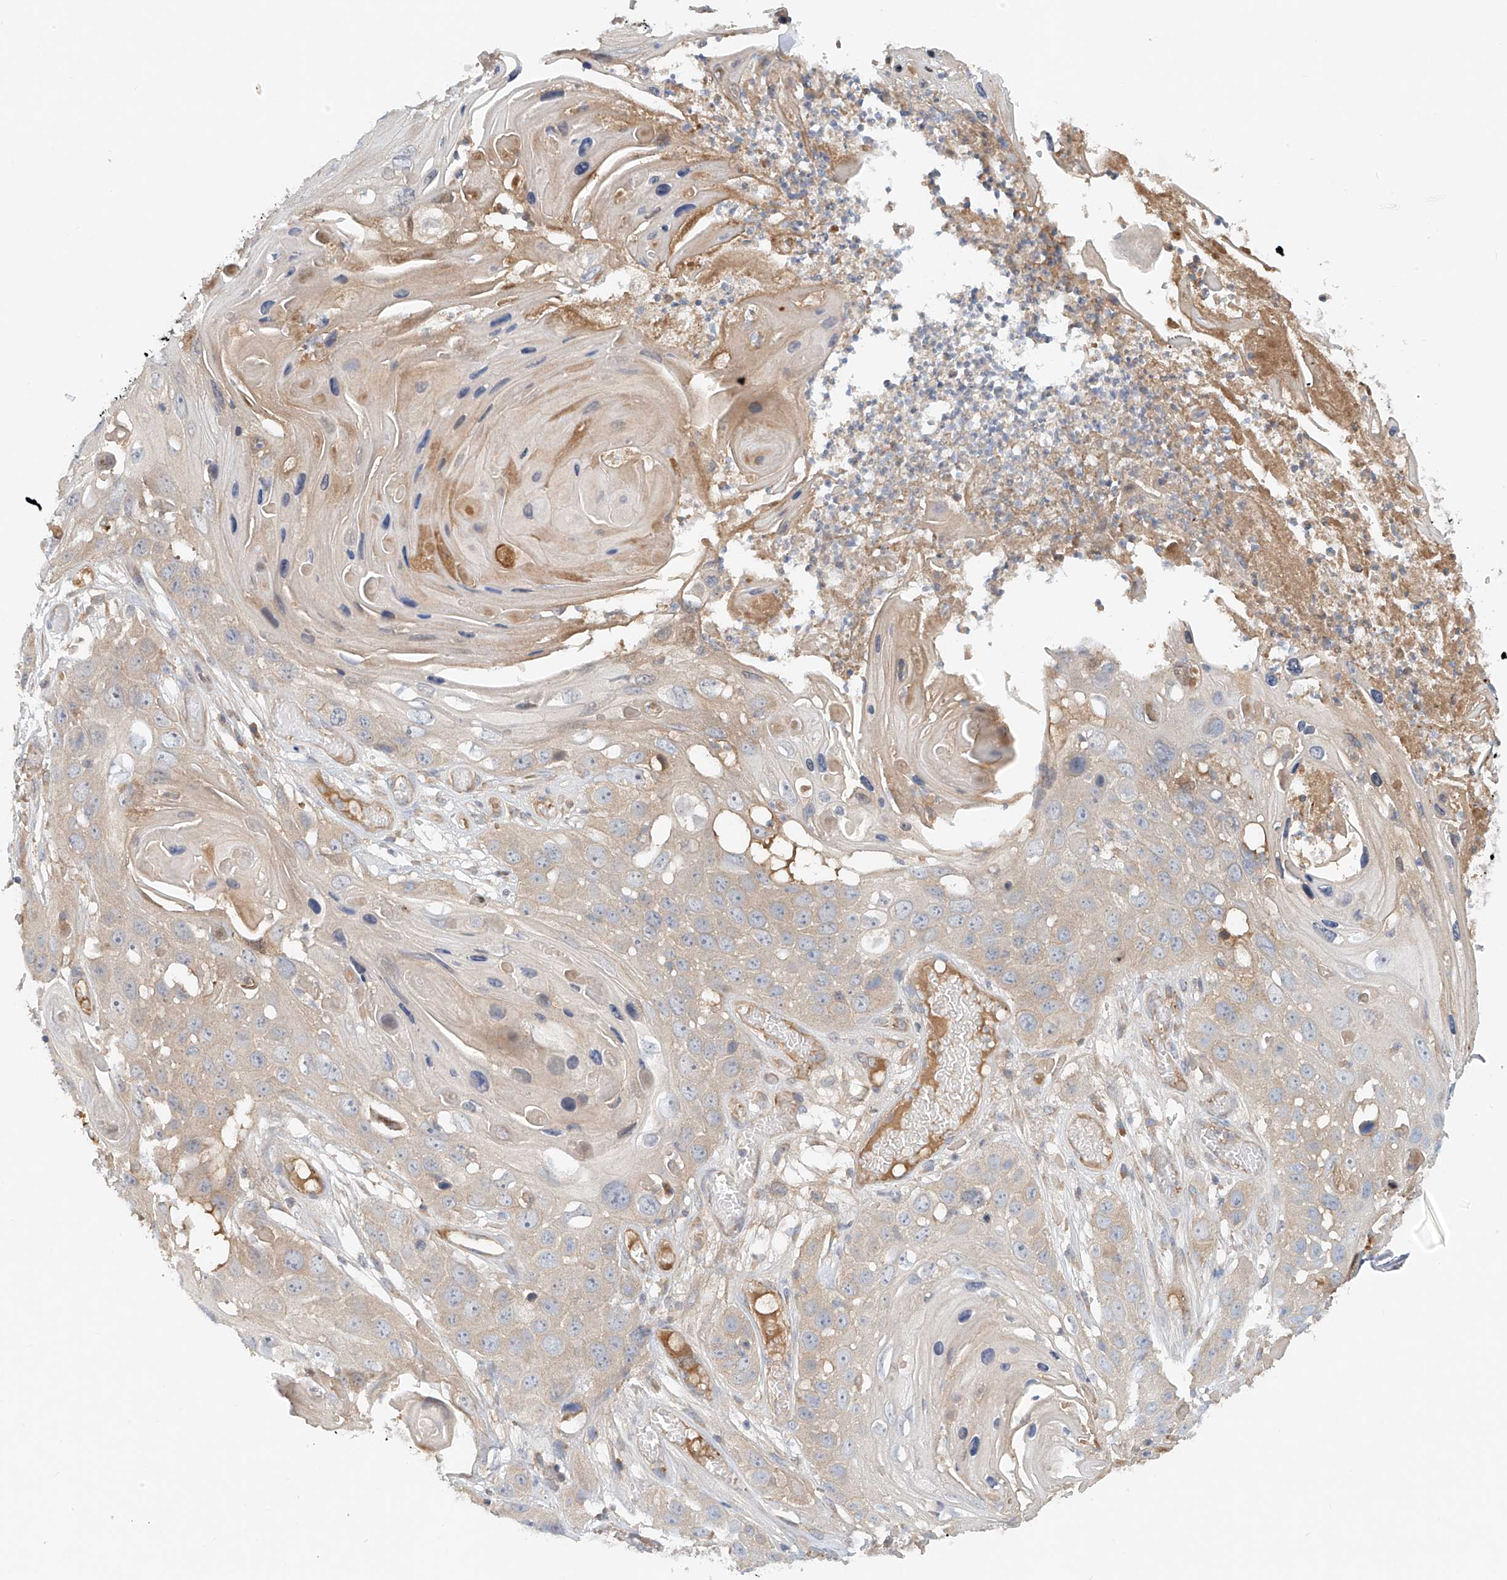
{"staining": {"intensity": "weak", "quantity": "25%-75%", "location": "cytoplasmic/membranous"}, "tissue": "skin cancer", "cell_type": "Tumor cells", "image_type": "cancer", "snomed": [{"axis": "morphology", "description": "Squamous cell carcinoma, NOS"}, {"axis": "topography", "description": "Skin"}], "caption": "Protein staining reveals weak cytoplasmic/membranous staining in approximately 25%-75% of tumor cells in skin cancer (squamous cell carcinoma). (Stains: DAB in brown, nuclei in blue, Microscopy: brightfield microscopy at high magnification).", "gene": "LYRM9", "patient": {"sex": "male", "age": 55}}